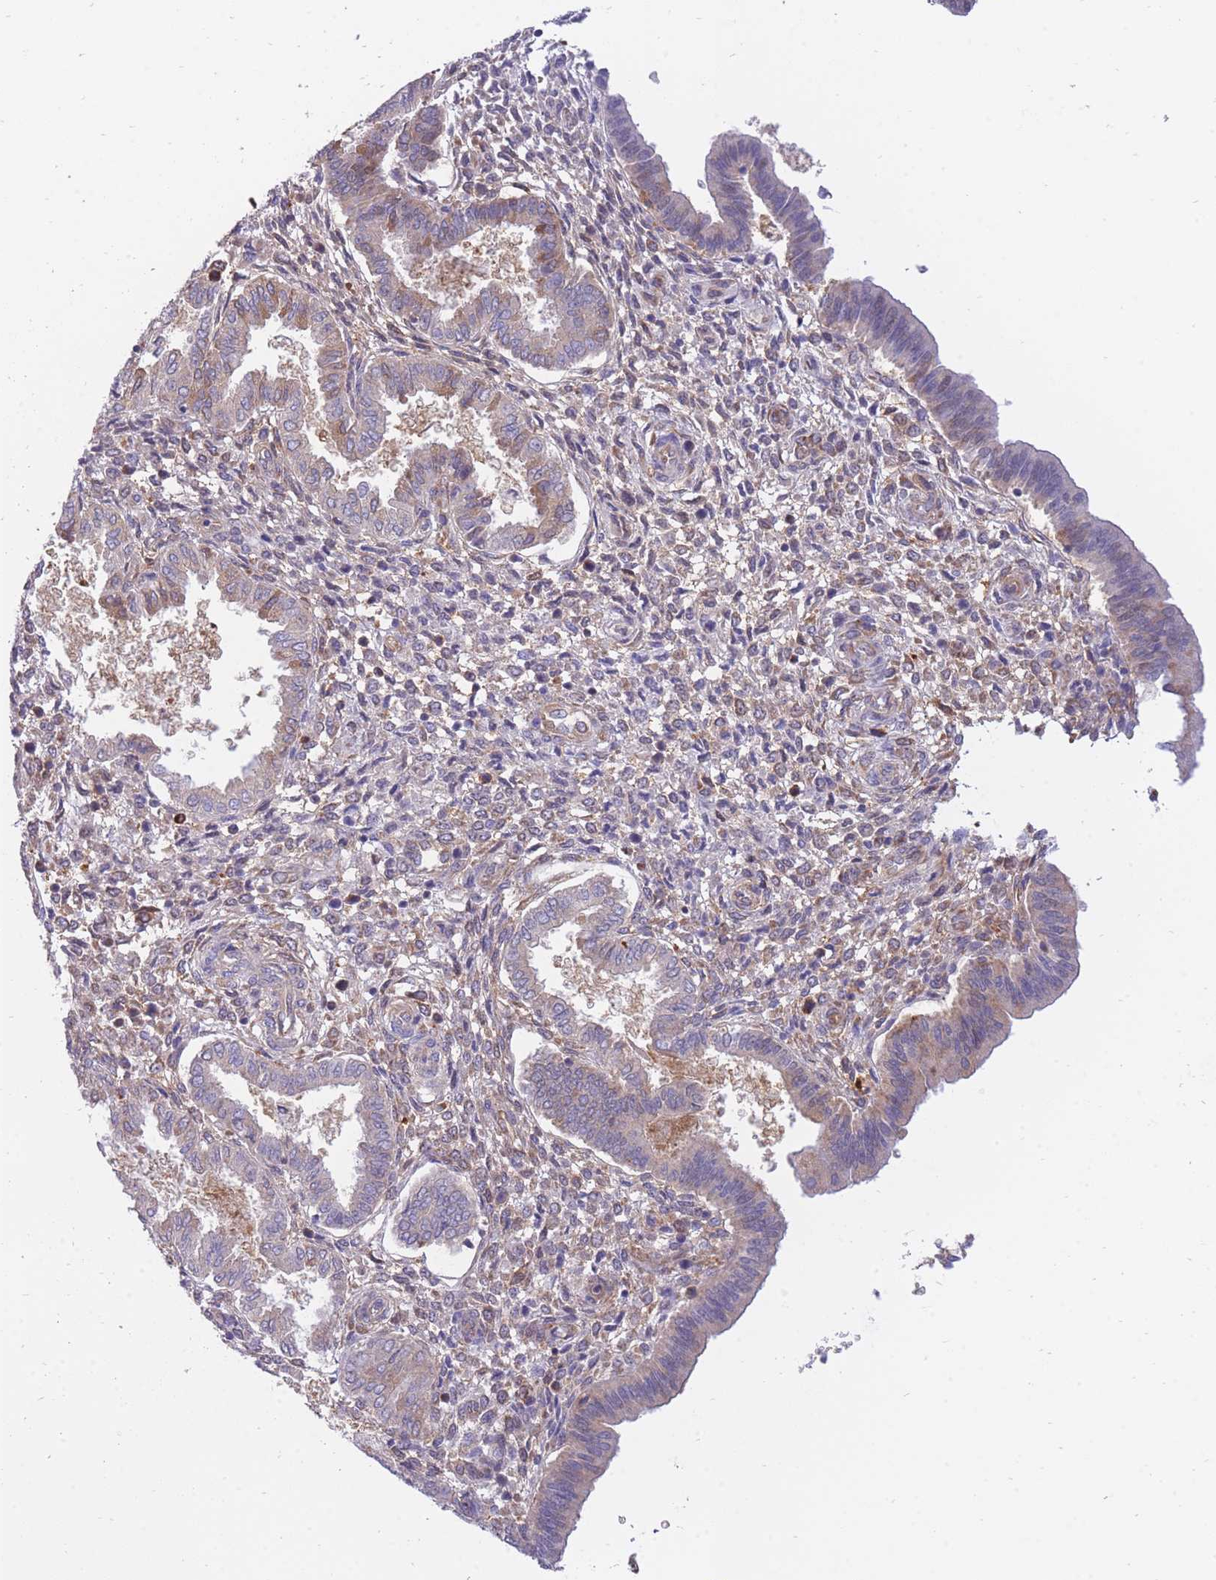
{"staining": {"intensity": "weak", "quantity": "<25%", "location": "cytoplasmic/membranous"}, "tissue": "endometrium", "cell_type": "Cells in endometrial stroma", "image_type": "normal", "snomed": [{"axis": "morphology", "description": "Normal tissue, NOS"}, {"axis": "topography", "description": "Endometrium"}], "caption": "The histopathology image reveals no staining of cells in endometrial stroma in unremarkable endometrium. The staining is performed using DAB (3,3'-diaminobenzidine) brown chromogen with nuclei counter-stained in using hematoxylin.", "gene": "NAMPT", "patient": {"sex": "female", "age": 24}}